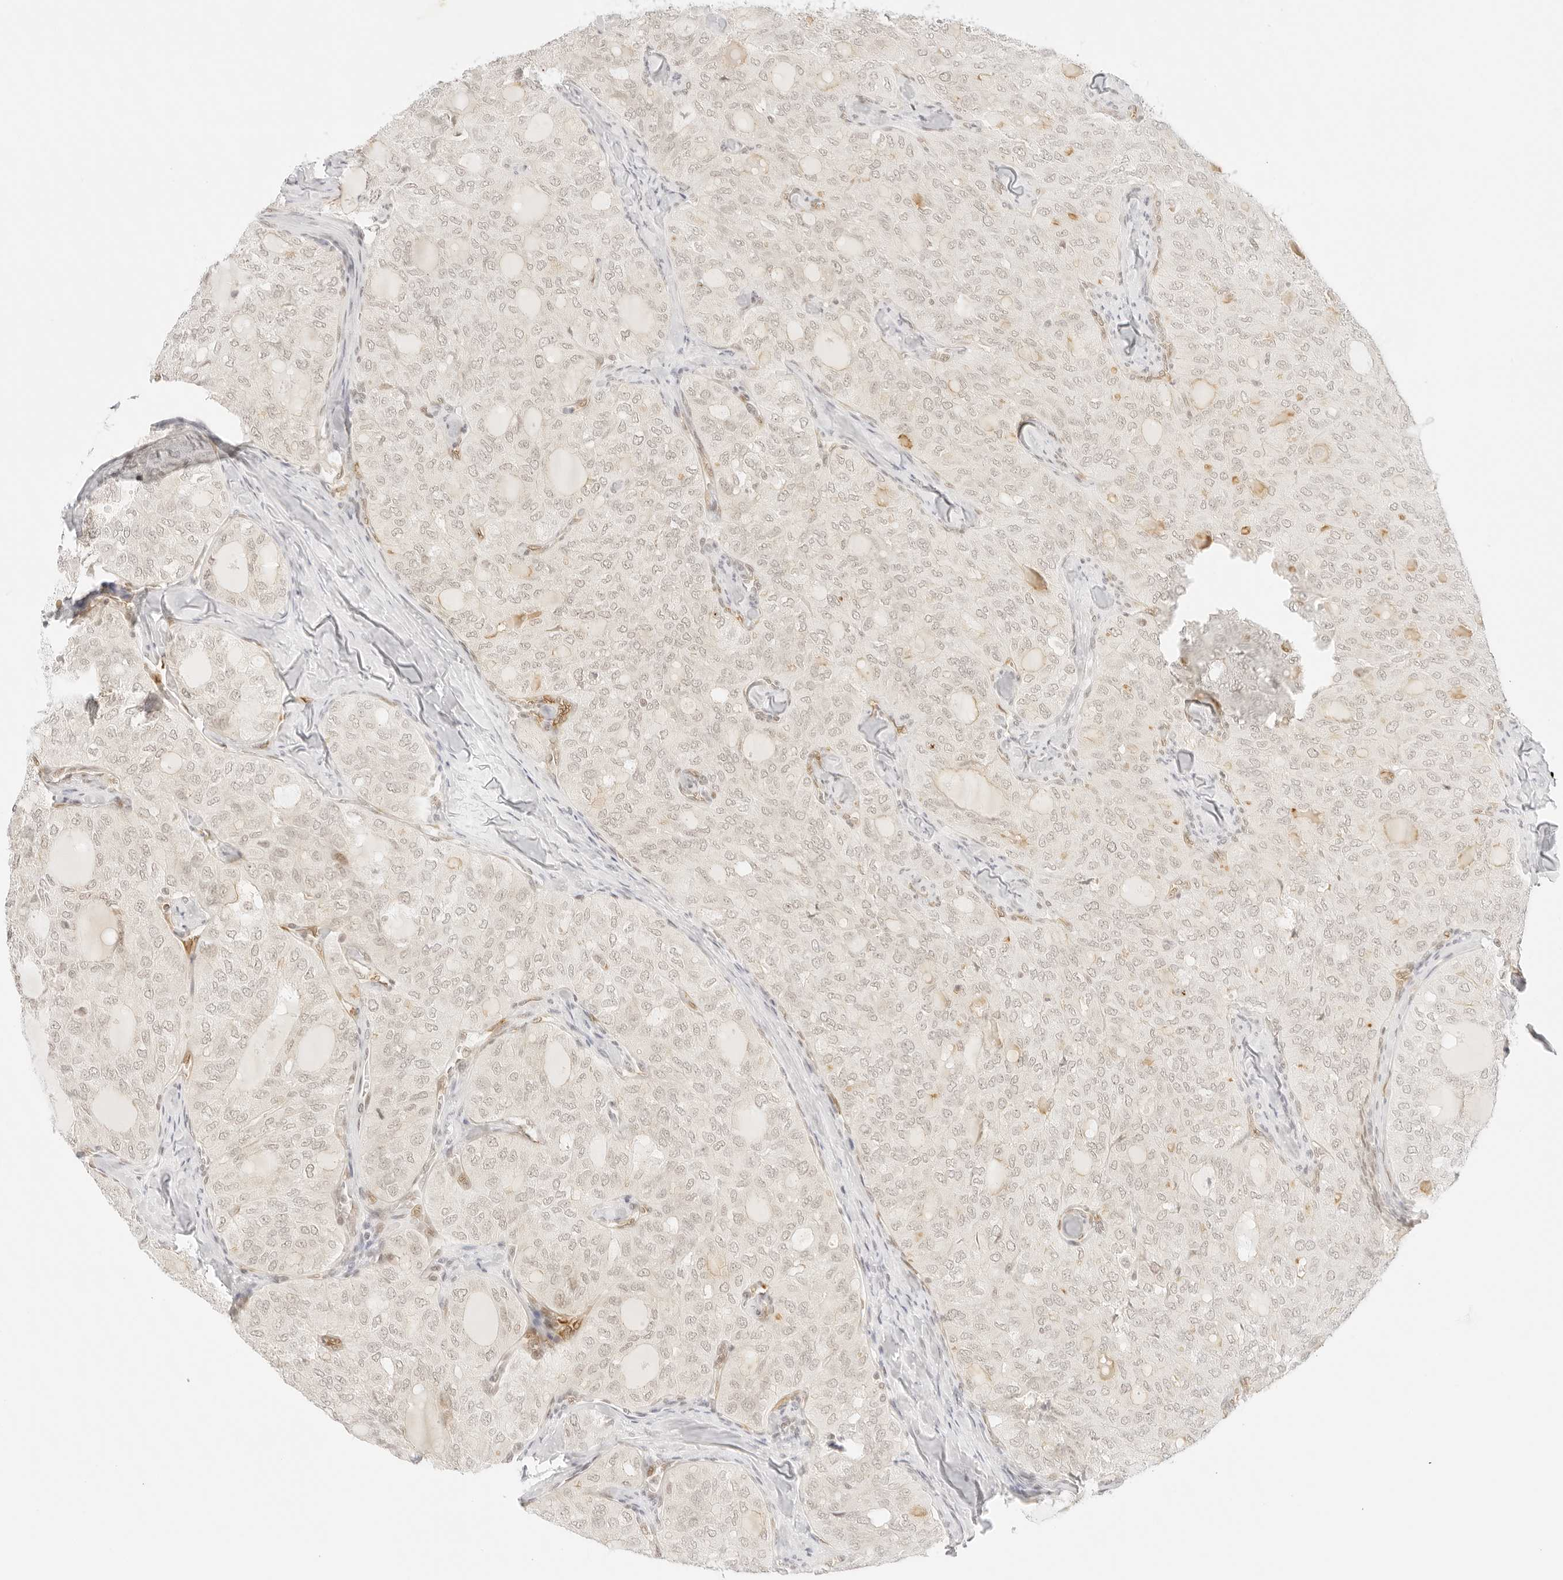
{"staining": {"intensity": "negative", "quantity": "none", "location": "none"}, "tissue": "thyroid cancer", "cell_type": "Tumor cells", "image_type": "cancer", "snomed": [{"axis": "morphology", "description": "Follicular adenoma carcinoma, NOS"}, {"axis": "topography", "description": "Thyroid gland"}], "caption": "Immunohistochemistry histopathology image of neoplastic tissue: human follicular adenoma carcinoma (thyroid) stained with DAB displays no significant protein staining in tumor cells.", "gene": "GNAS", "patient": {"sex": "male", "age": 75}}